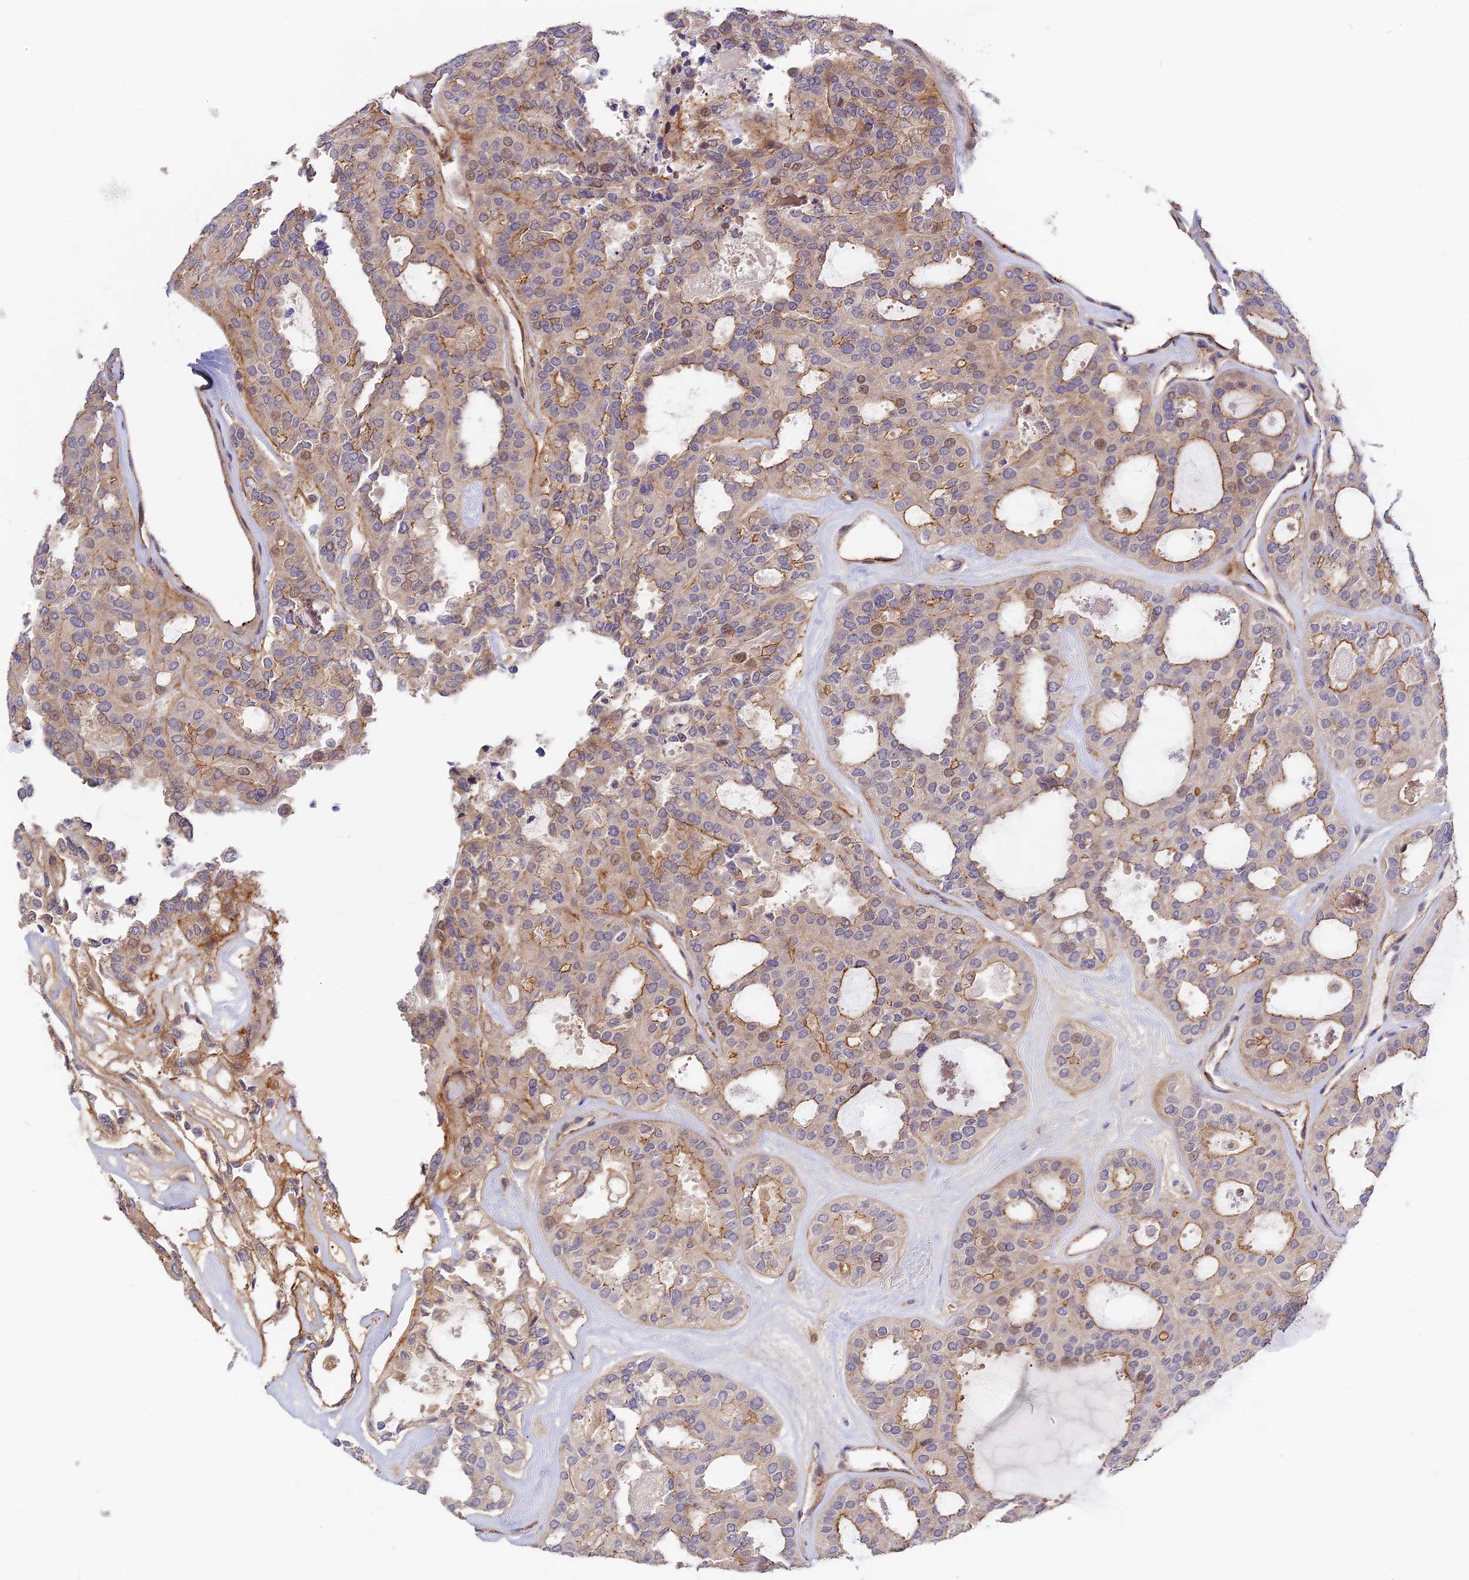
{"staining": {"intensity": "moderate", "quantity": "25%-75%", "location": "cytoplasmic/membranous,nuclear"}, "tissue": "thyroid cancer", "cell_type": "Tumor cells", "image_type": "cancer", "snomed": [{"axis": "morphology", "description": "Follicular adenoma carcinoma, NOS"}, {"axis": "topography", "description": "Thyroid gland"}], "caption": "Thyroid follicular adenoma carcinoma stained with a brown dye shows moderate cytoplasmic/membranous and nuclear positive staining in approximately 25%-75% of tumor cells.", "gene": "MISP3", "patient": {"sex": "male", "age": 75}}